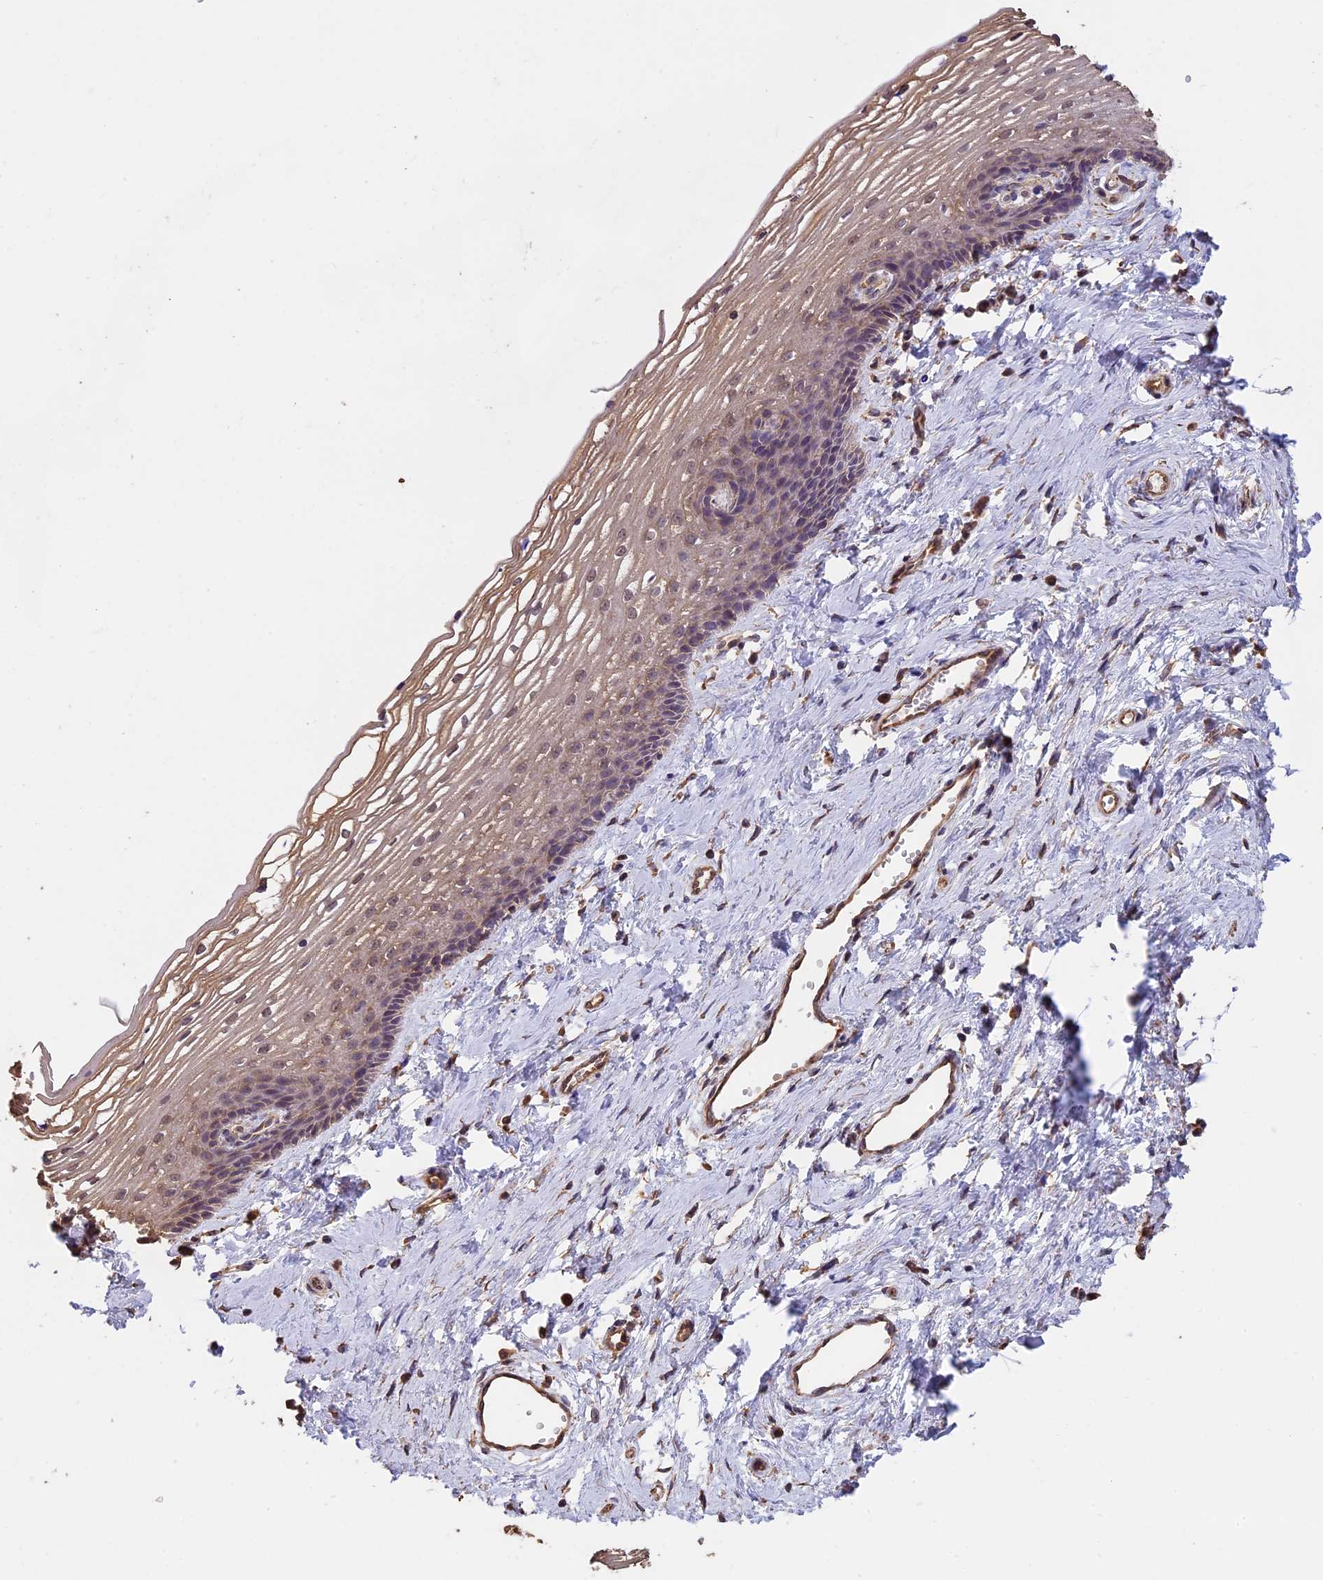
{"staining": {"intensity": "weak", "quantity": ">75%", "location": "cytoplasmic/membranous"}, "tissue": "vagina", "cell_type": "Squamous epithelial cells", "image_type": "normal", "snomed": [{"axis": "morphology", "description": "Normal tissue, NOS"}, {"axis": "topography", "description": "Vagina"}], "caption": "IHC staining of benign vagina, which demonstrates low levels of weak cytoplasmic/membranous positivity in about >75% of squamous epithelial cells indicating weak cytoplasmic/membranous protein expression. The staining was performed using DAB (3,3'-diaminobenzidine) (brown) for protein detection and nuclei were counterstained in hematoxylin (blue).", "gene": "CHMP2A", "patient": {"sex": "female", "age": 46}}